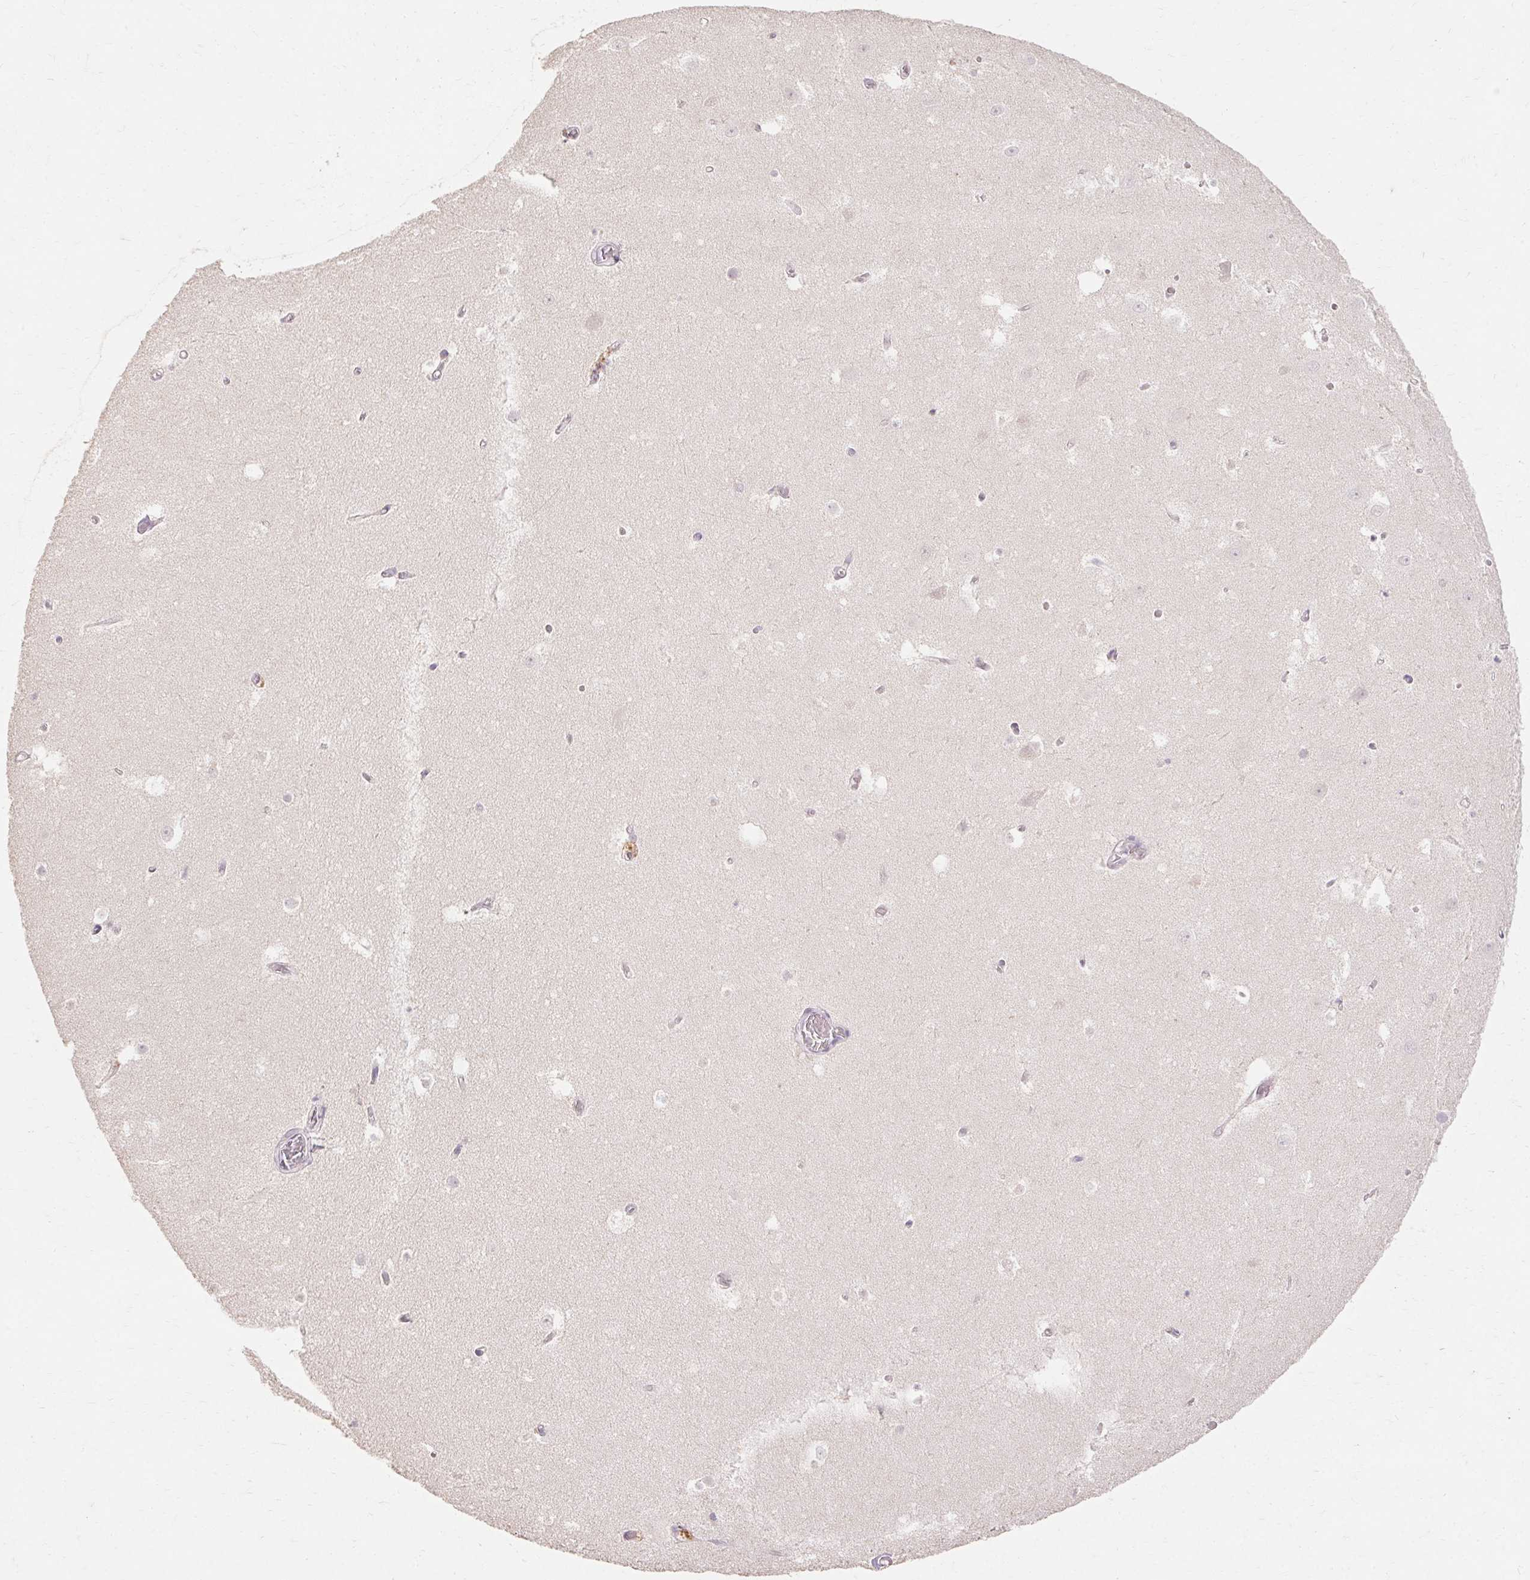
{"staining": {"intensity": "negative", "quantity": "none", "location": "none"}, "tissue": "hippocampus", "cell_type": "Glial cells", "image_type": "normal", "snomed": [{"axis": "morphology", "description": "Normal tissue, NOS"}, {"axis": "topography", "description": "Hippocampus"}], "caption": "Immunohistochemistry histopathology image of normal human hippocampus stained for a protein (brown), which exhibits no expression in glial cells. (DAB (3,3'-diaminobenzidine) immunohistochemistry (IHC) visualized using brightfield microscopy, high magnification).", "gene": "SKP2", "patient": {"sex": "female", "age": 52}}